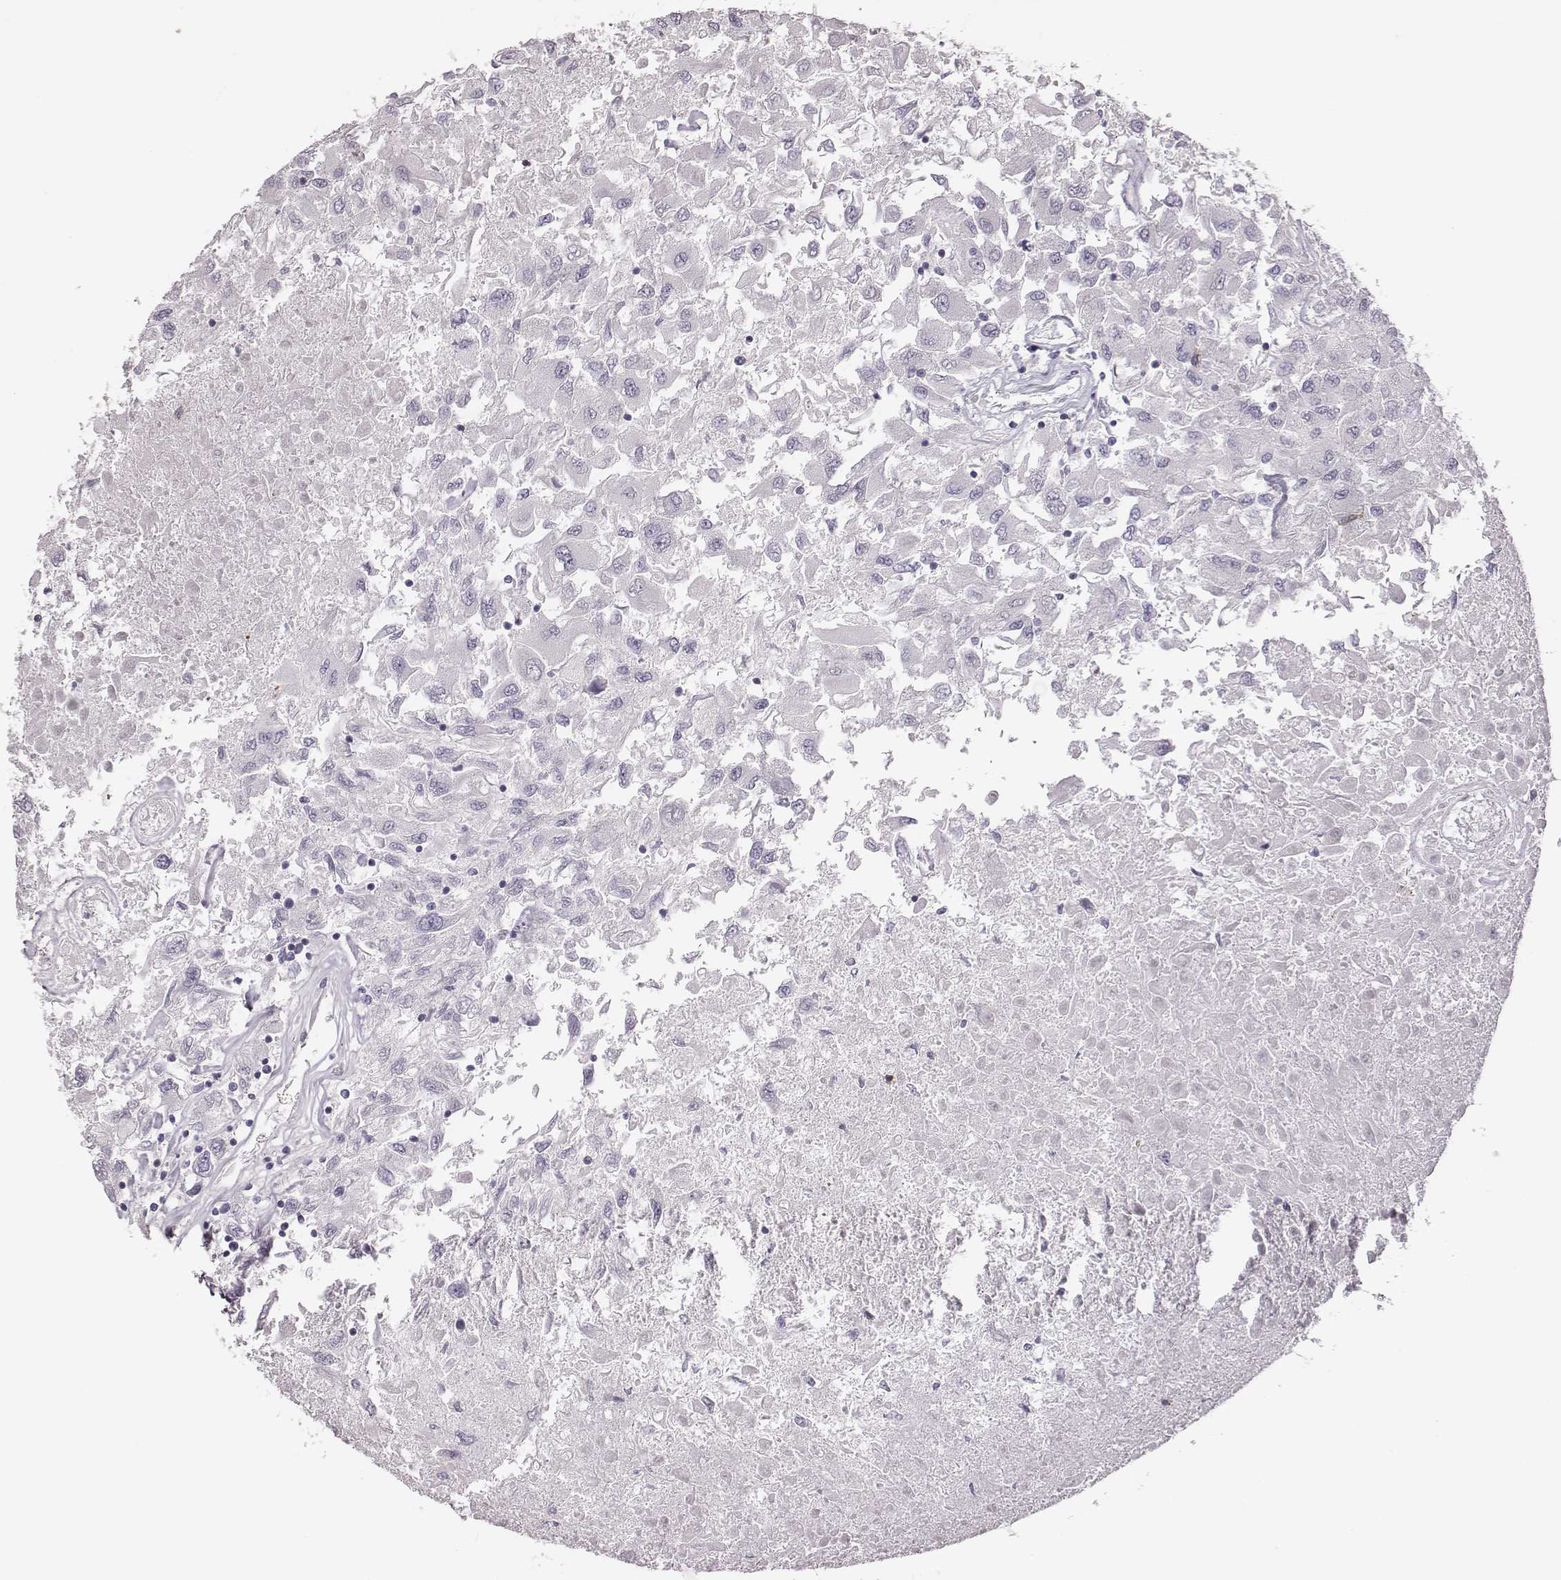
{"staining": {"intensity": "negative", "quantity": "none", "location": "none"}, "tissue": "renal cancer", "cell_type": "Tumor cells", "image_type": "cancer", "snomed": [{"axis": "morphology", "description": "Adenocarcinoma, NOS"}, {"axis": "topography", "description": "Kidney"}], "caption": "Renal cancer was stained to show a protein in brown. There is no significant positivity in tumor cells. The staining is performed using DAB (3,3'-diaminobenzidine) brown chromogen with nuclei counter-stained in using hematoxylin.", "gene": "ZYX", "patient": {"sex": "female", "age": 76}}